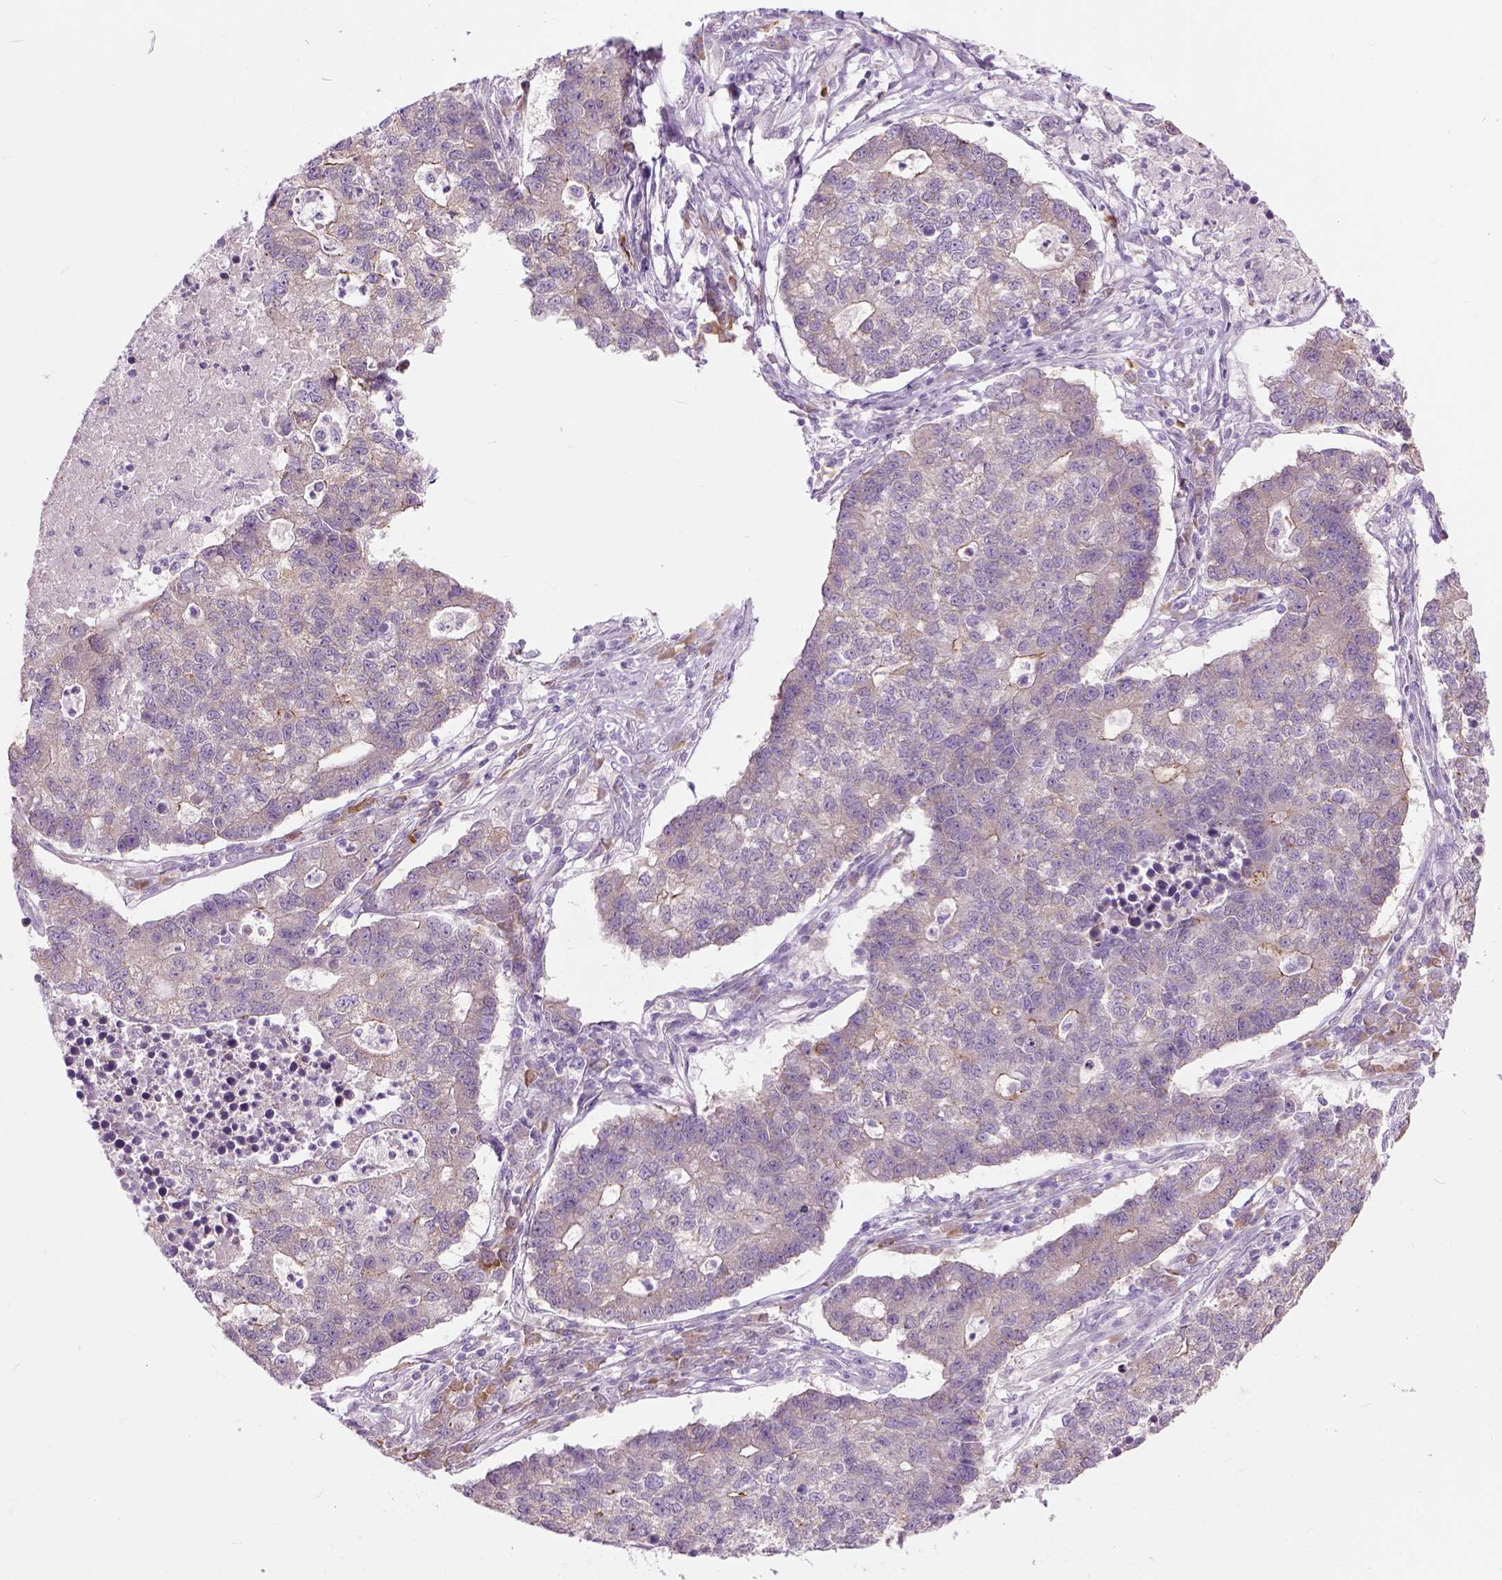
{"staining": {"intensity": "negative", "quantity": "none", "location": "none"}, "tissue": "lung cancer", "cell_type": "Tumor cells", "image_type": "cancer", "snomed": [{"axis": "morphology", "description": "Adenocarcinoma, NOS"}, {"axis": "topography", "description": "Lung"}], "caption": "A high-resolution photomicrograph shows immunohistochemistry (IHC) staining of lung adenocarcinoma, which shows no significant expression in tumor cells.", "gene": "TRIM72", "patient": {"sex": "male", "age": 57}}